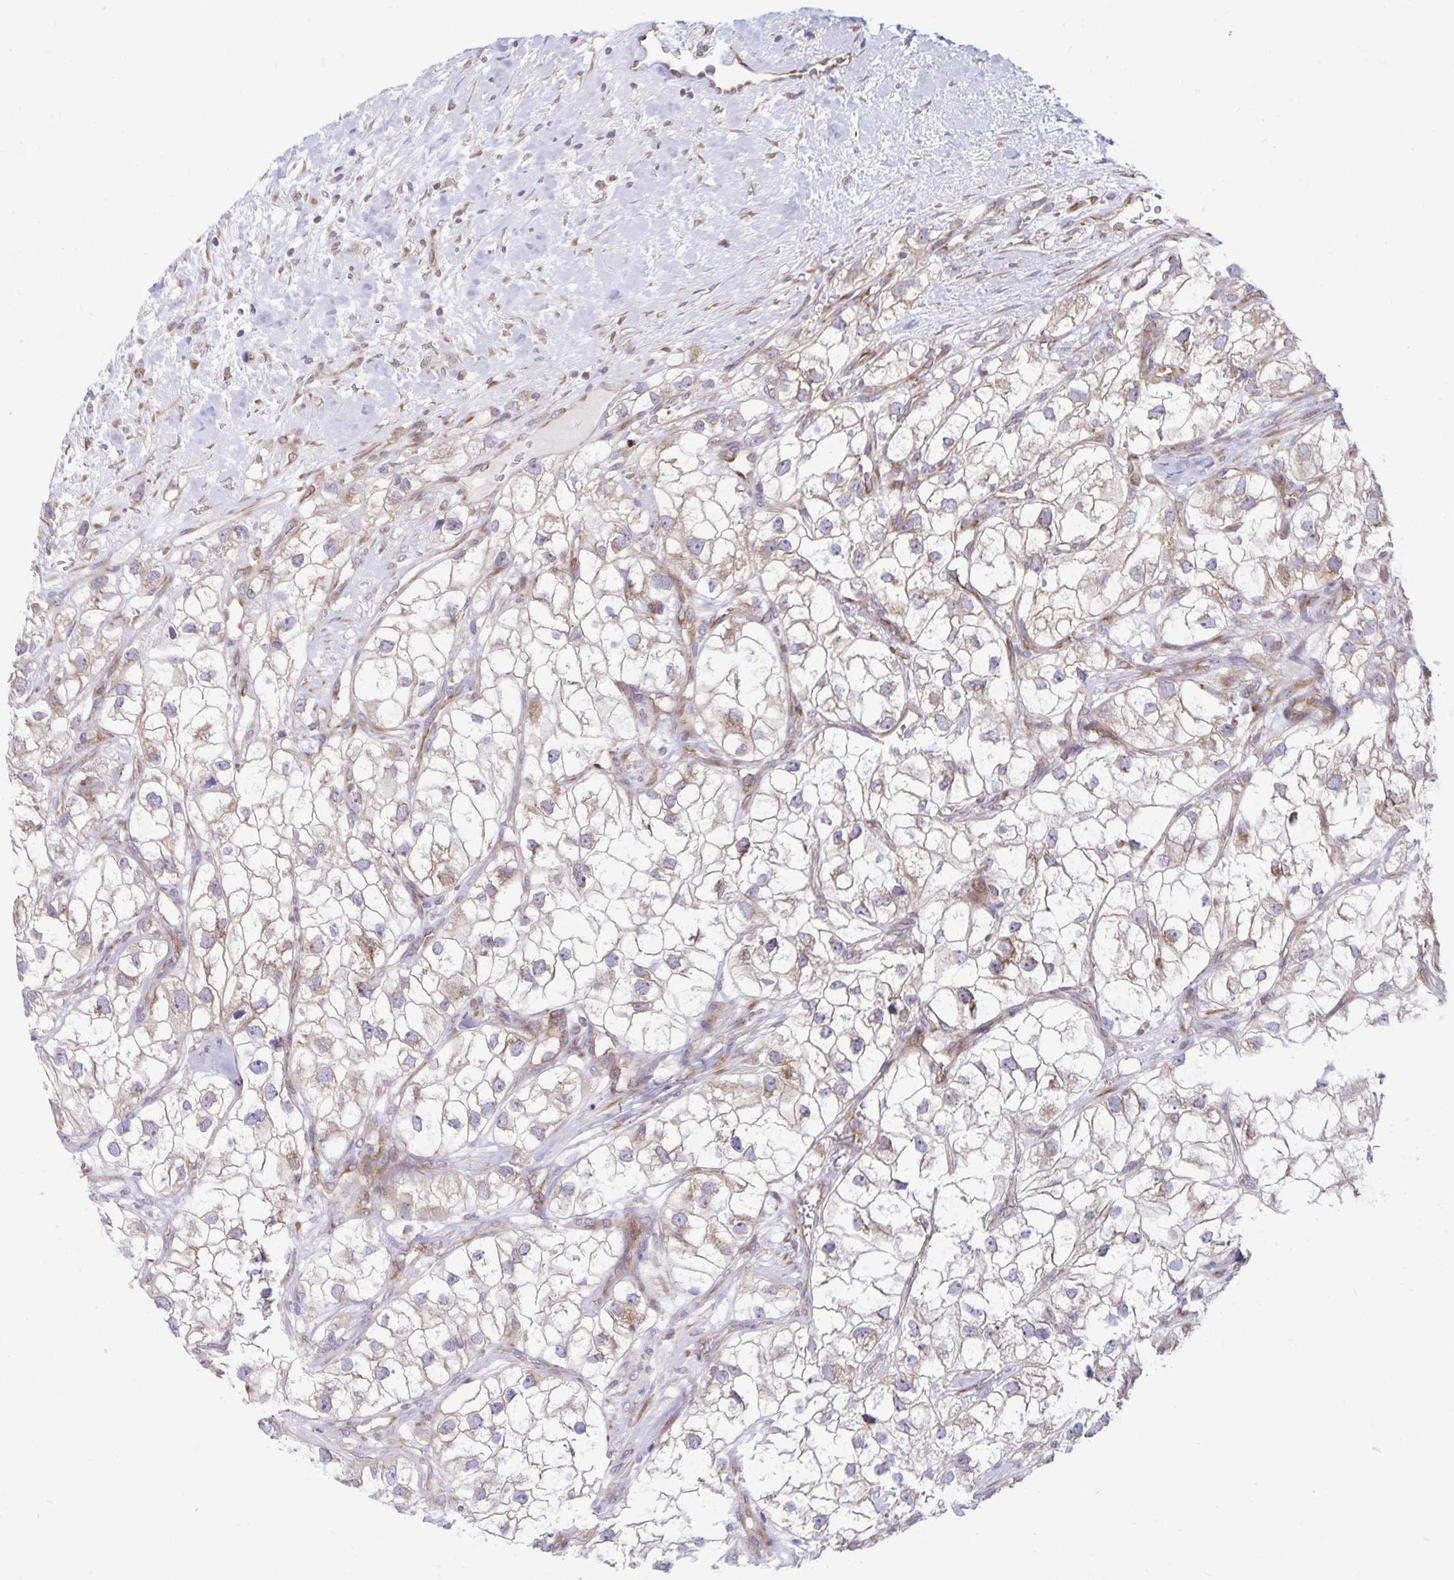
{"staining": {"intensity": "weak", "quantity": "<25%", "location": "cytoplasmic/membranous"}, "tissue": "renal cancer", "cell_type": "Tumor cells", "image_type": "cancer", "snomed": [{"axis": "morphology", "description": "Adenocarcinoma, NOS"}, {"axis": "topography", "description": "Kidney"}], "caption": "DAB (3,3'-diaminobenzidine) immunohistochemical staining of human adenocarcinoma (renal) displays no significant positivity in tumor cells.", "gene": "SEC62", "patient": {"sex": "male", "age": 59}}